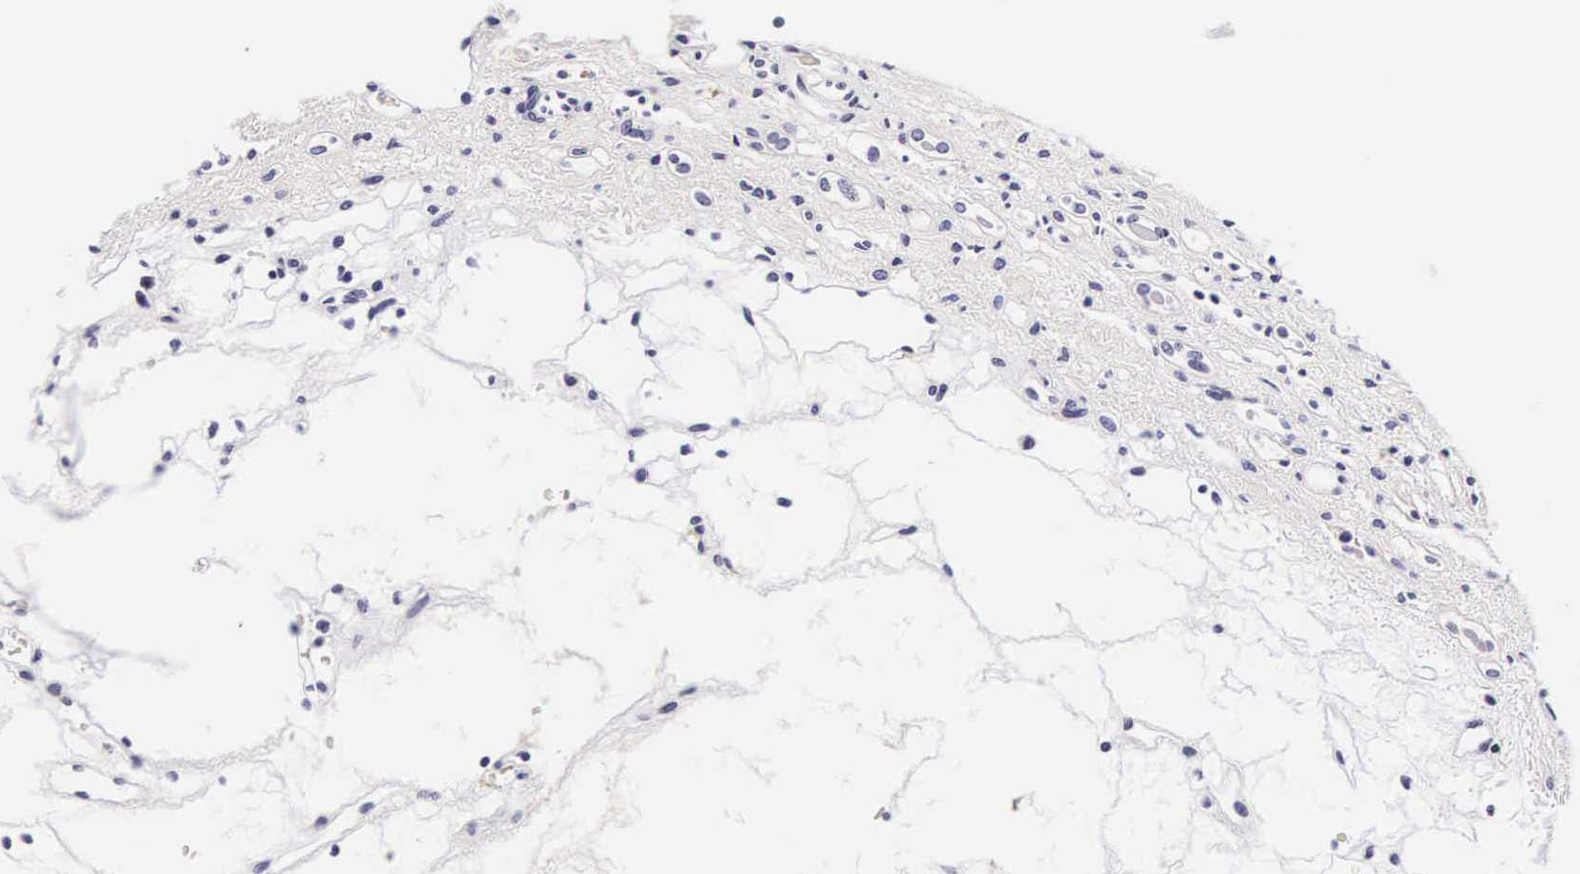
{"staining": {"intensity": "negative", "quantity": "none", "location": "none"}, "tissue": "renal cancer", "cell_type": "Tumor cells", "image_type": "cancer", "snomed": [{"axis": "morphology", "description": "Adenocarcinoma, NOS"}, {"axis": "topography", "description": "Kidney"}], "caption": "The photomicrograph displays no staining of tumor cells in renal cancer (adenocarcinoma).", "gene": "PHETA2", "patient": {"sex": "female", "age": 60}}